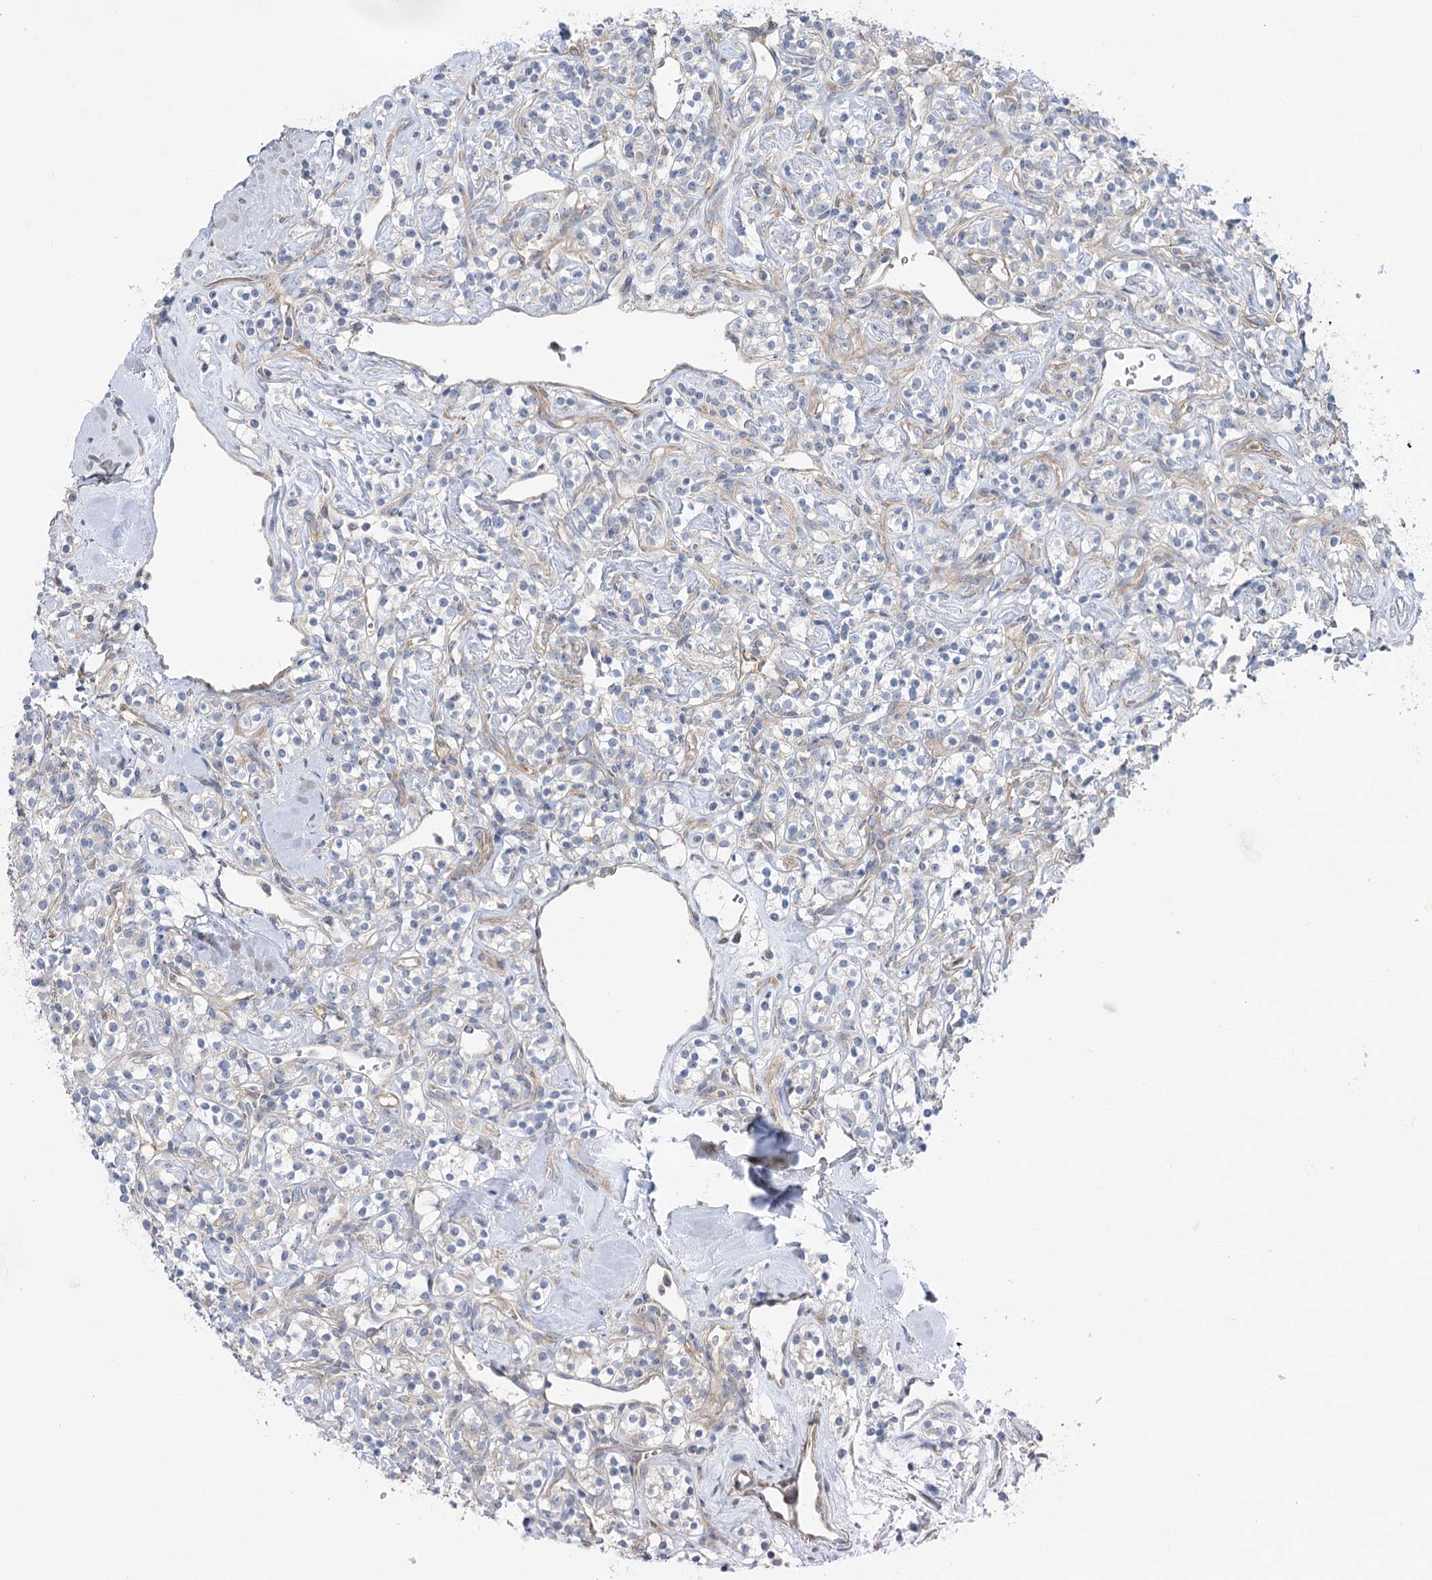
{"staining": {"intensity": "negative", "quantity": "none", "location": "none"}, "tissue": "renal cancer", "cell_type": "Tumor cells", "image_type": "cancer", "snomed": [{"axis": "morphology", "description": "Adenocarcinoma, NOS"}, {"axis": "topography", "description": "Kidney"}], "caption": "IHC photomicrograph of neoplastic tissue: human renal cancer (adenocarcinoma) stained with DAB reveals no significant protein positivity in tumor cells.", "gene": "SCN11A", "patient": {"sex": "male", "age": 77}}